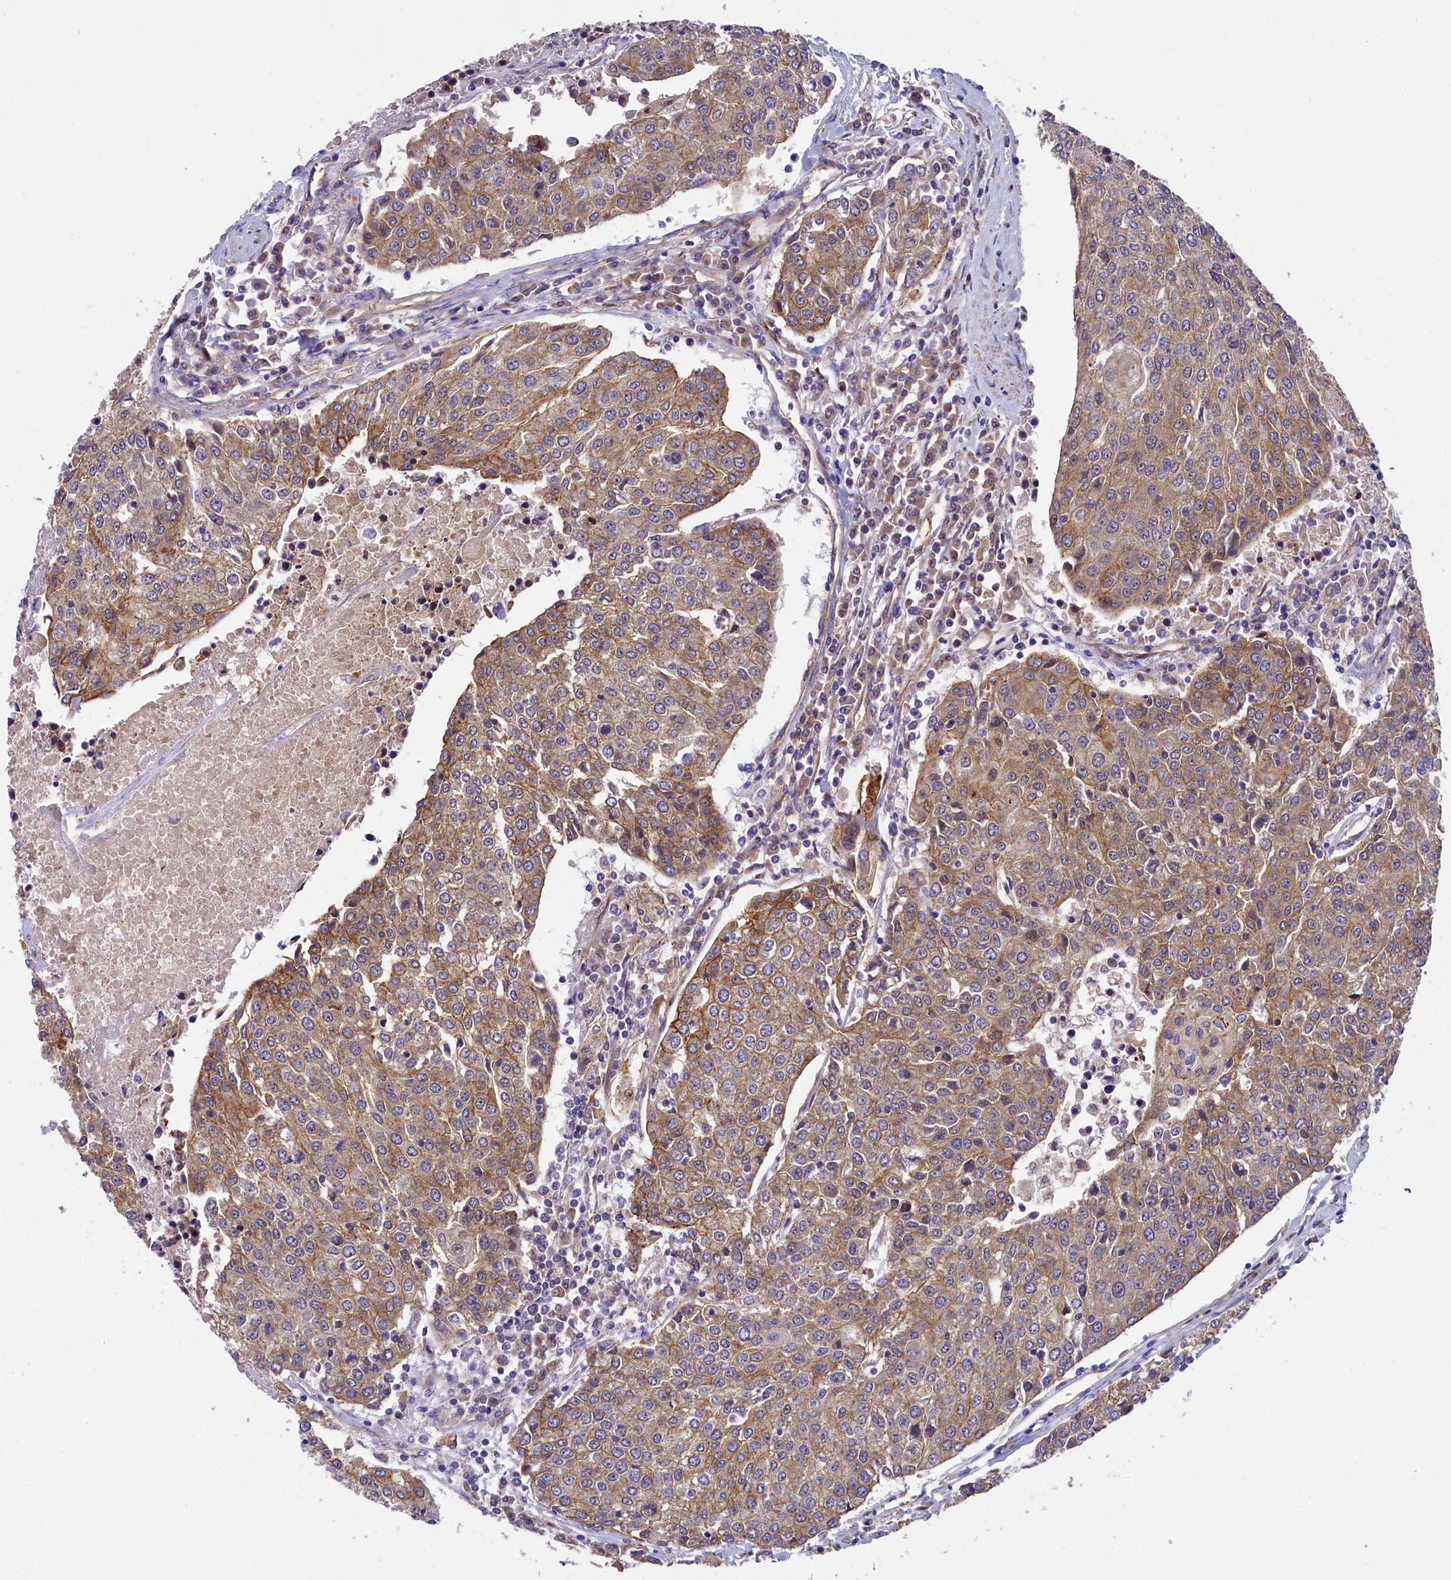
{"staining": {"intensity": "moderate", "quantity": ">75%", "location": "cytoplasmic/membranous"}, "tissue": "urothelial cancer", "cell_type": "Tumor cells", "image_type": "cancer", "snomed": [{"axis": "morphology", "description": "Urothelial carcinoma, High grade"}, {"axis": "topography", "description": "Urinary bladder"}], "caption": "This histopathology image demonstrates urothelial cancer stained with immunohistochemistry to label a protein in brown. The cytoplasmic/membranous of tumor cells show moderate positivity for the protein. Nuclei are counter-stained blue.", "gene": "ARL14EP", "patient": {"sex": "female", "age": 85}}